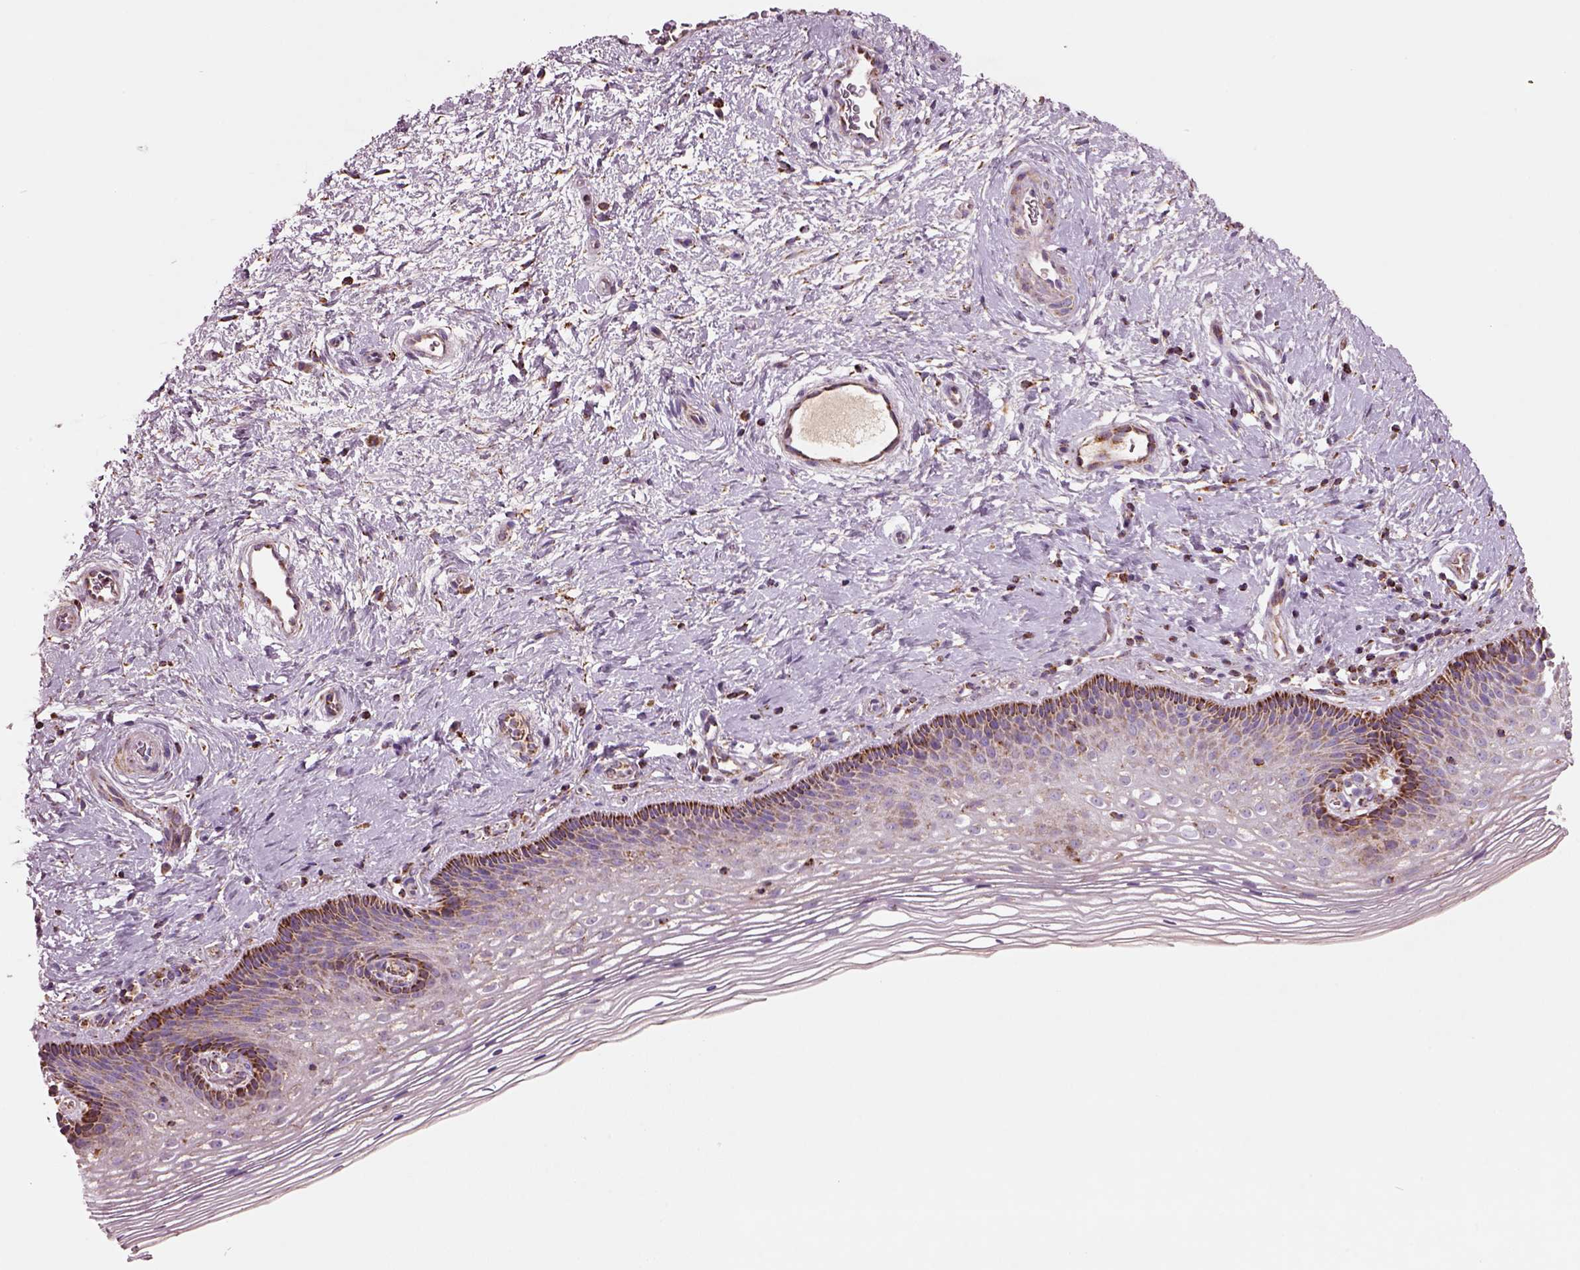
{"staining": {"intensity": "strong", "quantity": "<25%", "location": "cytoplasmic/membranous"}, "tissue": "cervix", "cell_type": "Squamous epithelial cells", "image_type": "normal", "snomed": [{"axis": "morphology", "description": "Normal tissue, NOS"}, {"axis": "topography", "description": "Cervix"}], "caption": "Immunohistochemistry (DAB (3,3'-diaminobenzidine)) staining of normal human cervix demonstrates strong cytoplasmic/membranous protein staining in about <25% of squamous epithelial cells.", "gene": "SLC25A24", "patient": {"sex": "female", "age": 34}}